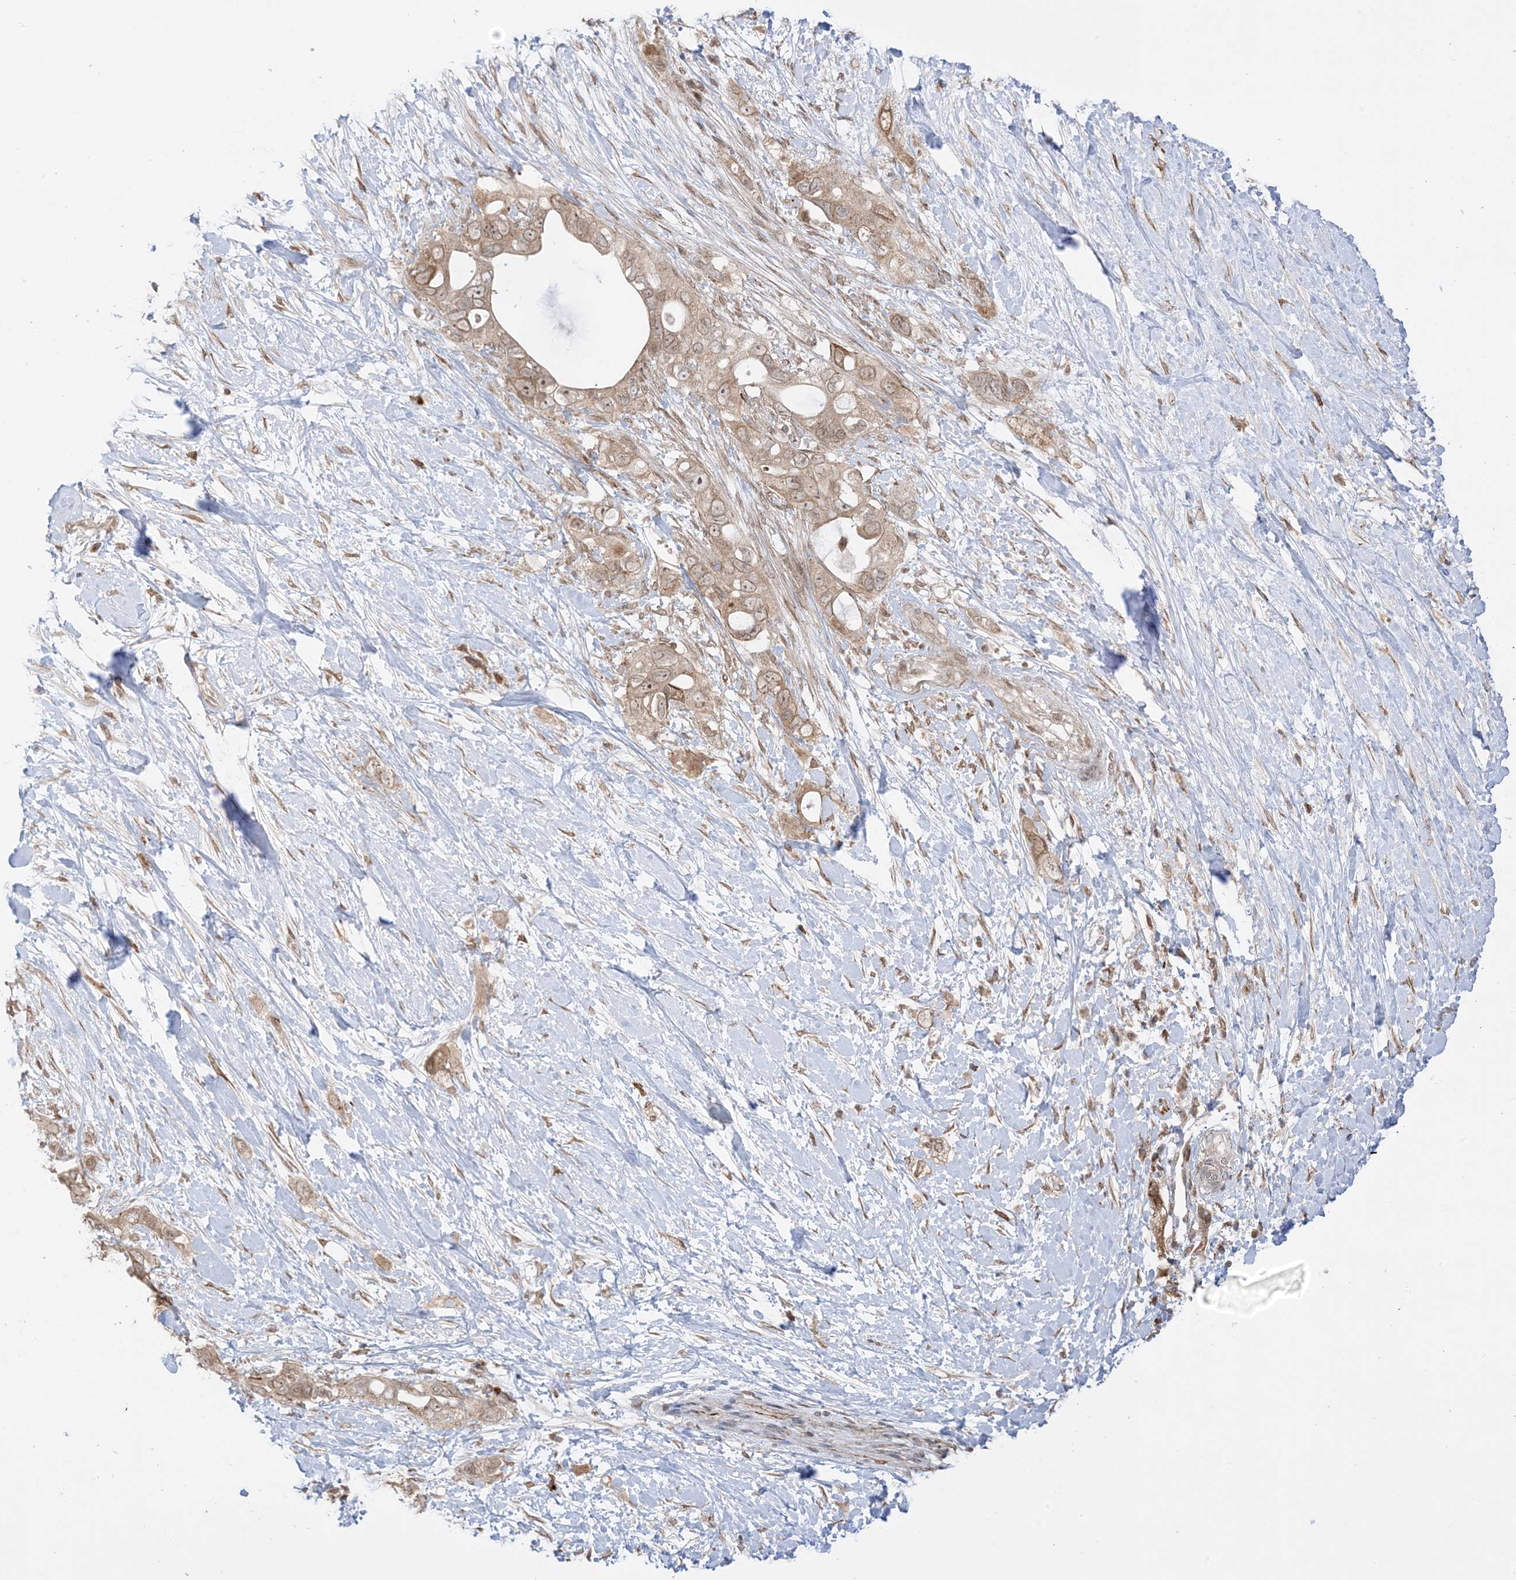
{"staining": {"intensity": "moderate", "quantity": ">75%", "location": "cytoplasmic/membranous,nuclear"}, "tissue": "pancreatic cancer", "cell_type": "Tumor cells", "image_type": "cancer", "snomed": [{"axis": "morphology", "description": "Adenocarcinoma, NOS"}, {"axis": "topography", "description": "Pancreas"}], "caption": "This photomicrograph demonstrates immunohistochemistry (IHC) staining of human pancreatic cancer (adenocarcinoma), with medium moderate cytoplasmic/membranous and nuclear expression in approximately >75% of tumor cells.", "gene": "UBE2E2", "patient": {"sex": "female", "age": 56}}